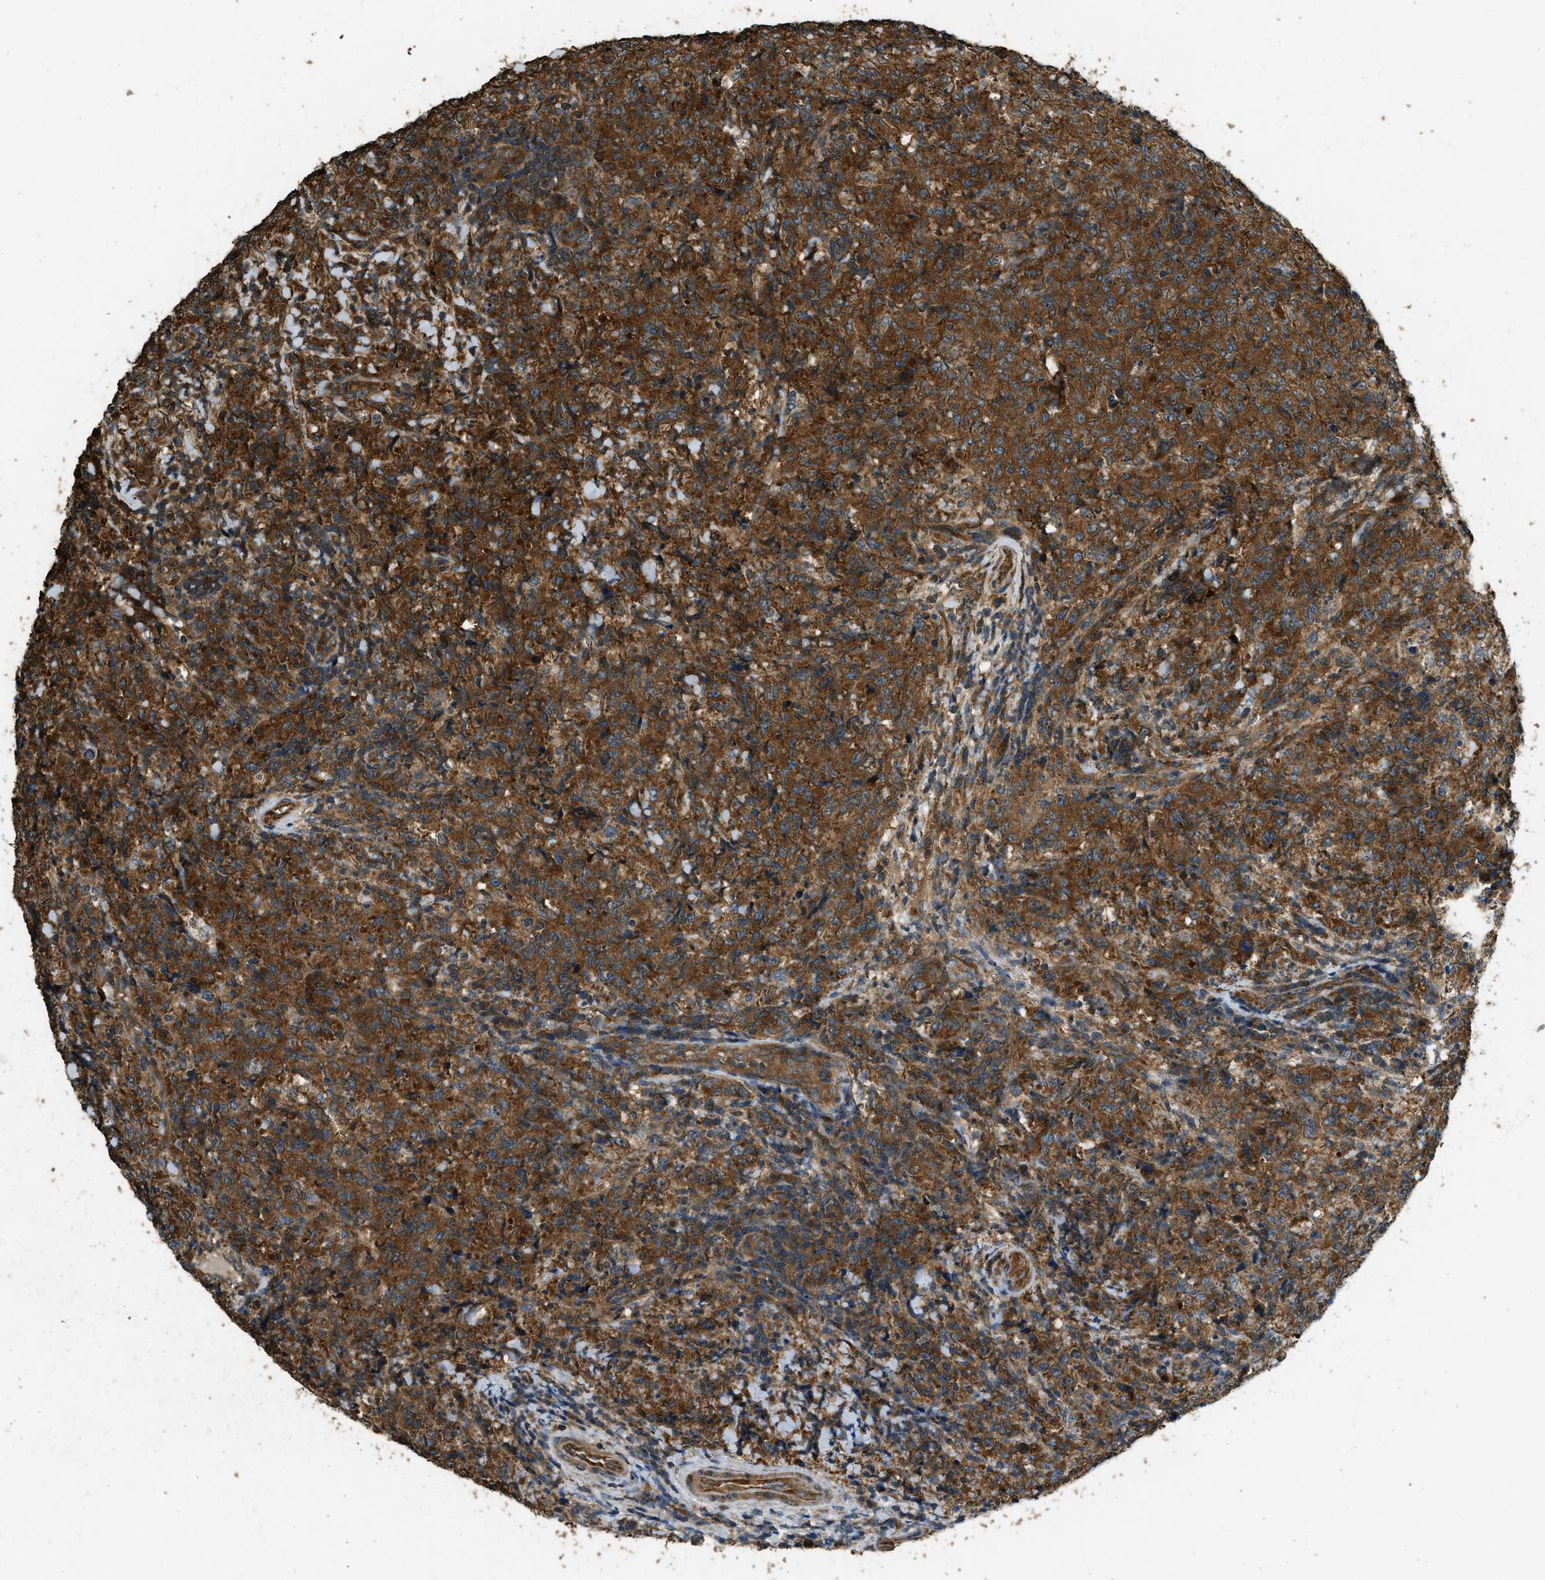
{"staining": {"intensity": "strong", "quantity": ">75%", "location": "cytoplasmic/membranous"}, "tissue": "lymphoma", "cell_type": "Tumor cells", "image_type": "cancer", "snomed": [{"axis": "morphology", "description": "Malignant lymphoma, non-Hodgkin's type, High grade"}, {"axis": "topography", "description": "Tonsil"}], "caption": "There is high levels of strong cytoplasmic/membranous expression in tumor cells of high-grade malignant lymphoma, non-Hodgkin's type, as demonstrated by immunohistochemical staining (brown color).", "gene": "MARS1", "patient": {"sex": "female", "age": 36}}